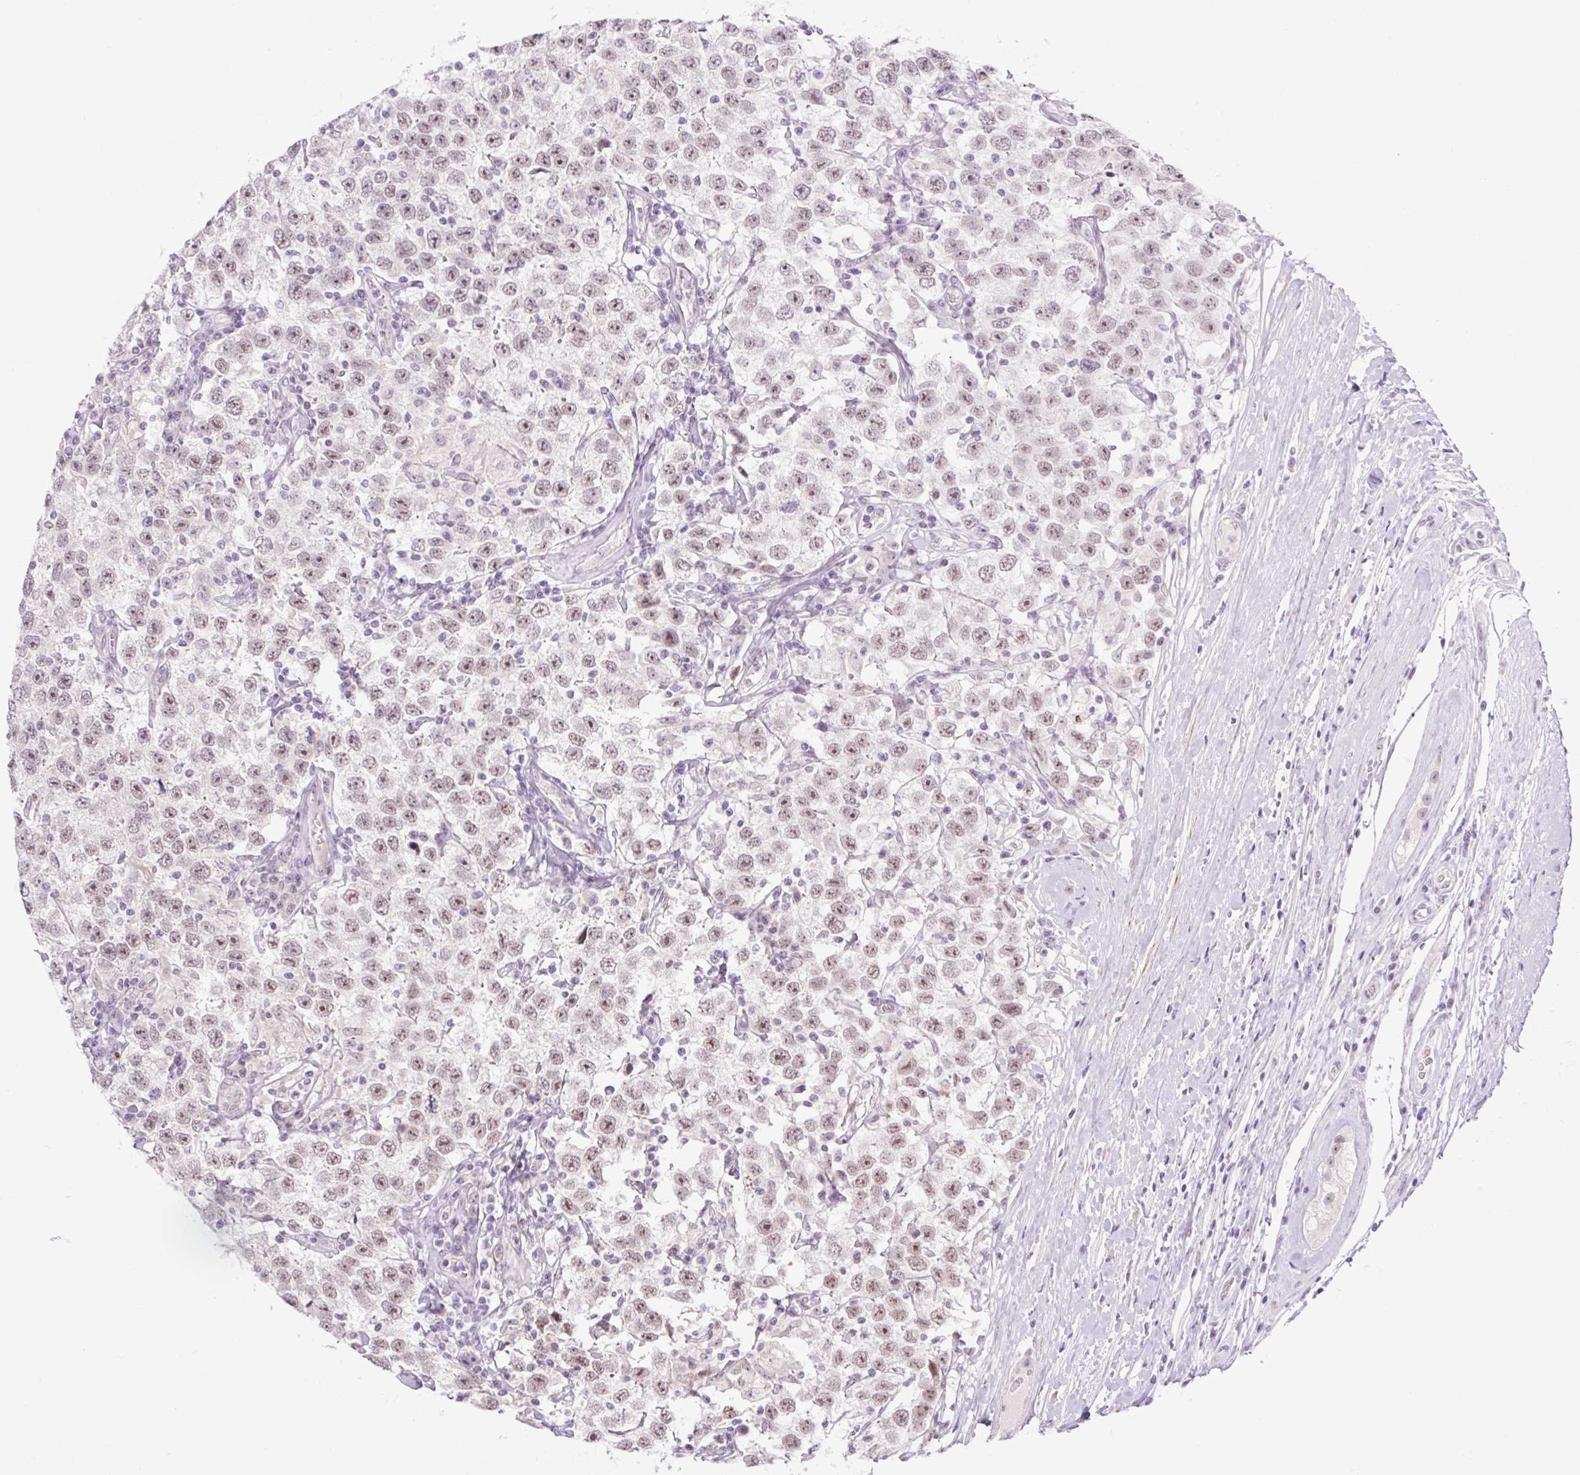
{"staining": {"intensity": "moderate", "quantity": "25%-75%", "location": "nuclear"}, "tissue": "testis cancer", "cell_type": "Tumor cells", "image_type": "cancer", "snomed": [{"axis": "morphology", "description": "Seminoma, NOS"}, {"axis": "topography", "description": "Testis"}], "caption": "Brown immunohistochemical staining in human seminoma (testis) displays moderate nuclear positivity in approximately 25%-75% of tumor cells.", "gene": "ICE1", "patient": {"sex": "male", "age": 41}}